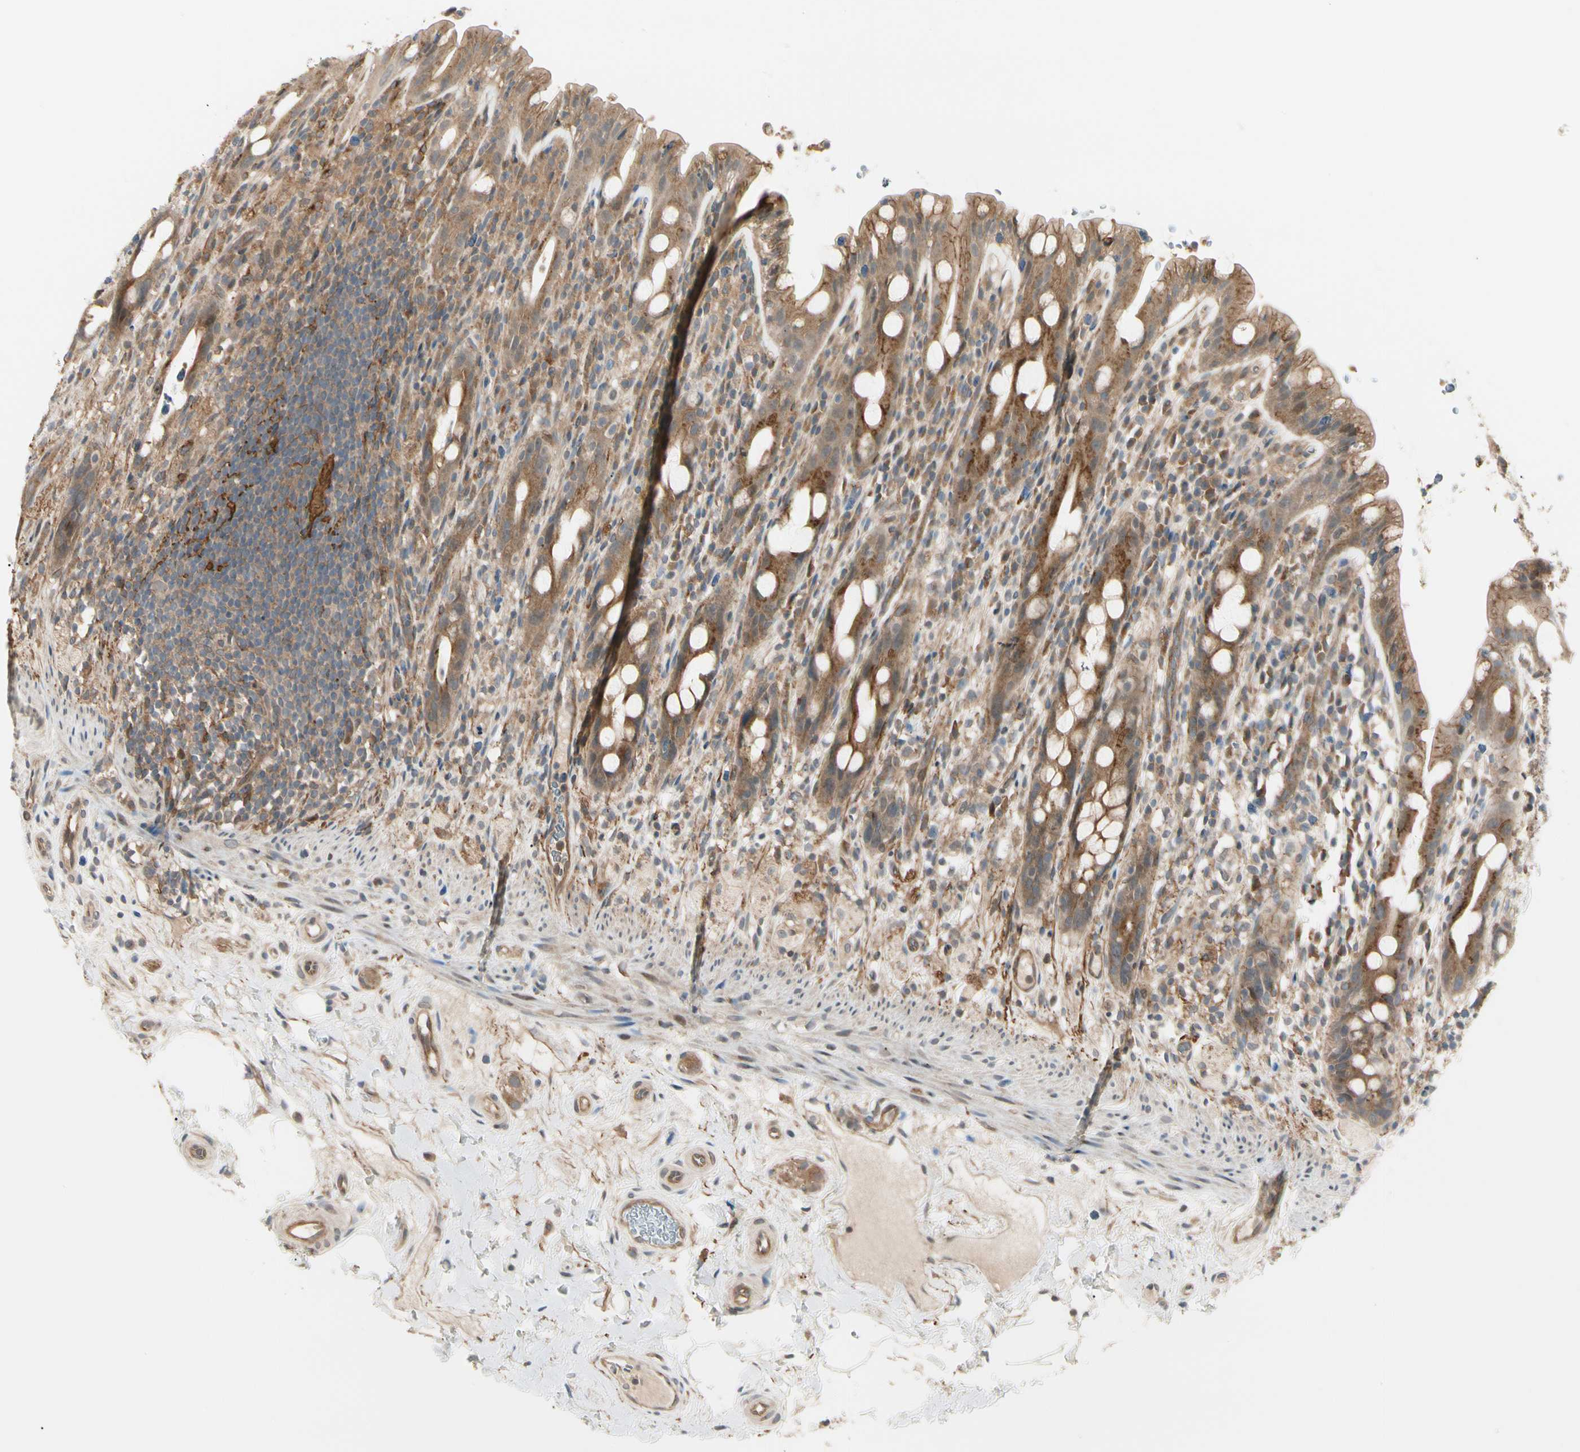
{"staining": {"intensity": "moderate", "quantity": ">75%", "location": "cytoplasmic/membranous"}, "tissue": "rectum", "cell_type": "Glandular cells", "image_type": "normal", "snomed": [{"axis": "morphology", "description": "Normal tissue, NOS"}, {"axis": "topography", "description": "Rectum"}], "caption": "DAB (3,3'-diaminobenzidine) immunohistochemical staining of unremarkable rectum displays moderate cytoplasmic/membranous protein positivity in approximately >75% of glandular cells. The staining was performed using DAB (3,3'-diaminobenzidine), with brown indicating positive protein expression. Nuclei are stained blue with hematoxylin.", "gene": "F2R", "patient": {"sex": "male", "age": 44}}